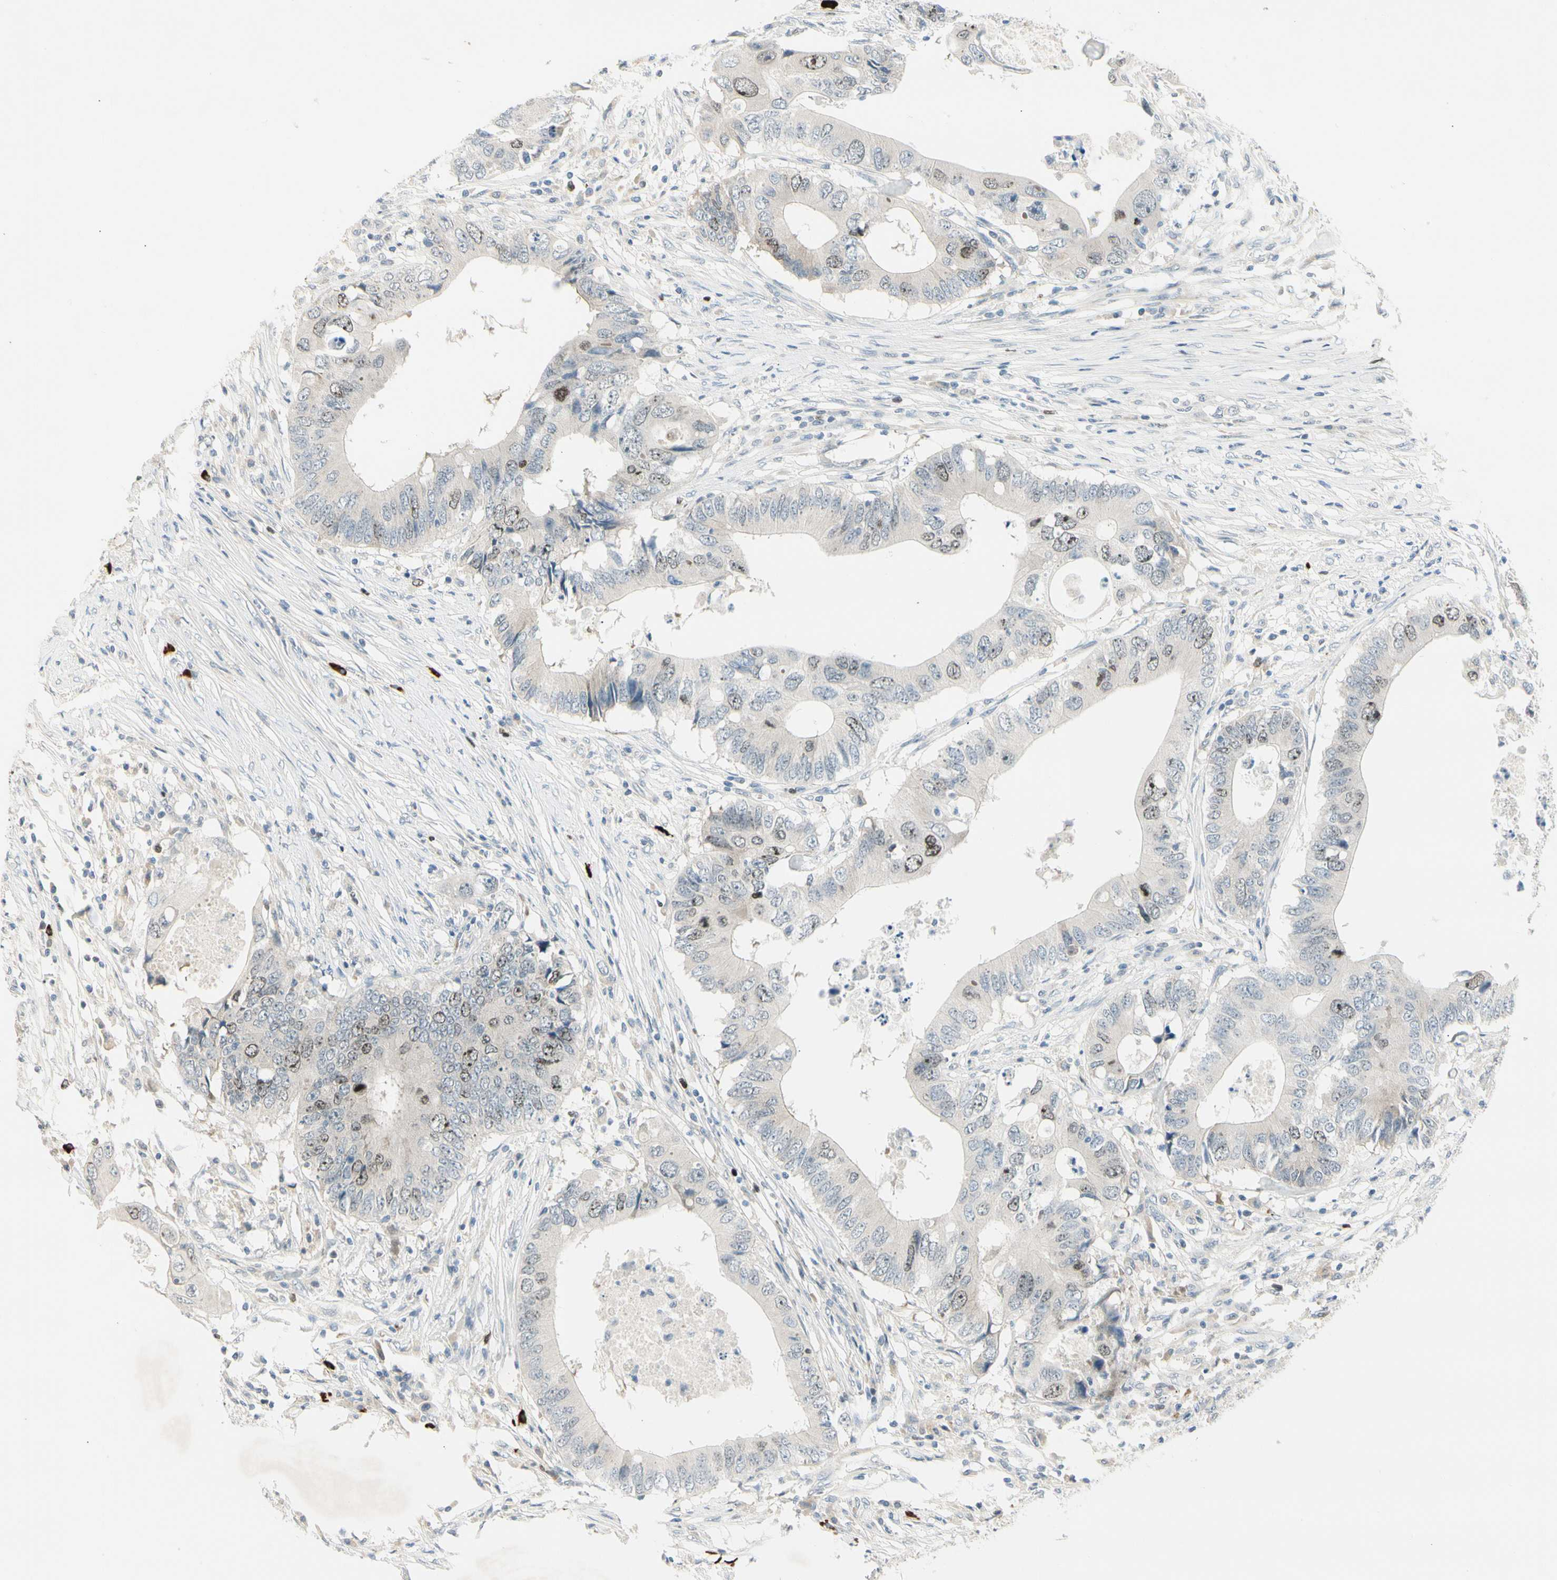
{"staining": {"intensity": "weak", "quantity": "<25%", "location": "nuclear"}, "tissue": "colorectal cancer", "cell_type": "Tumor cells", "image_type": "cancer", "snomed": [{"axis": "morphology", "description": "Adenocarcinoma, NOS"}, {"axis": "topography", "description": "Colon"}], "caption": "Human colorectal cancer (adenocarcinoma) stained for a protein using immunohistochemistry (IHC) exhibits no positivity in tumor cells.", "gene": "PITX1", "patient": {"sex": "male", "age": 71}}